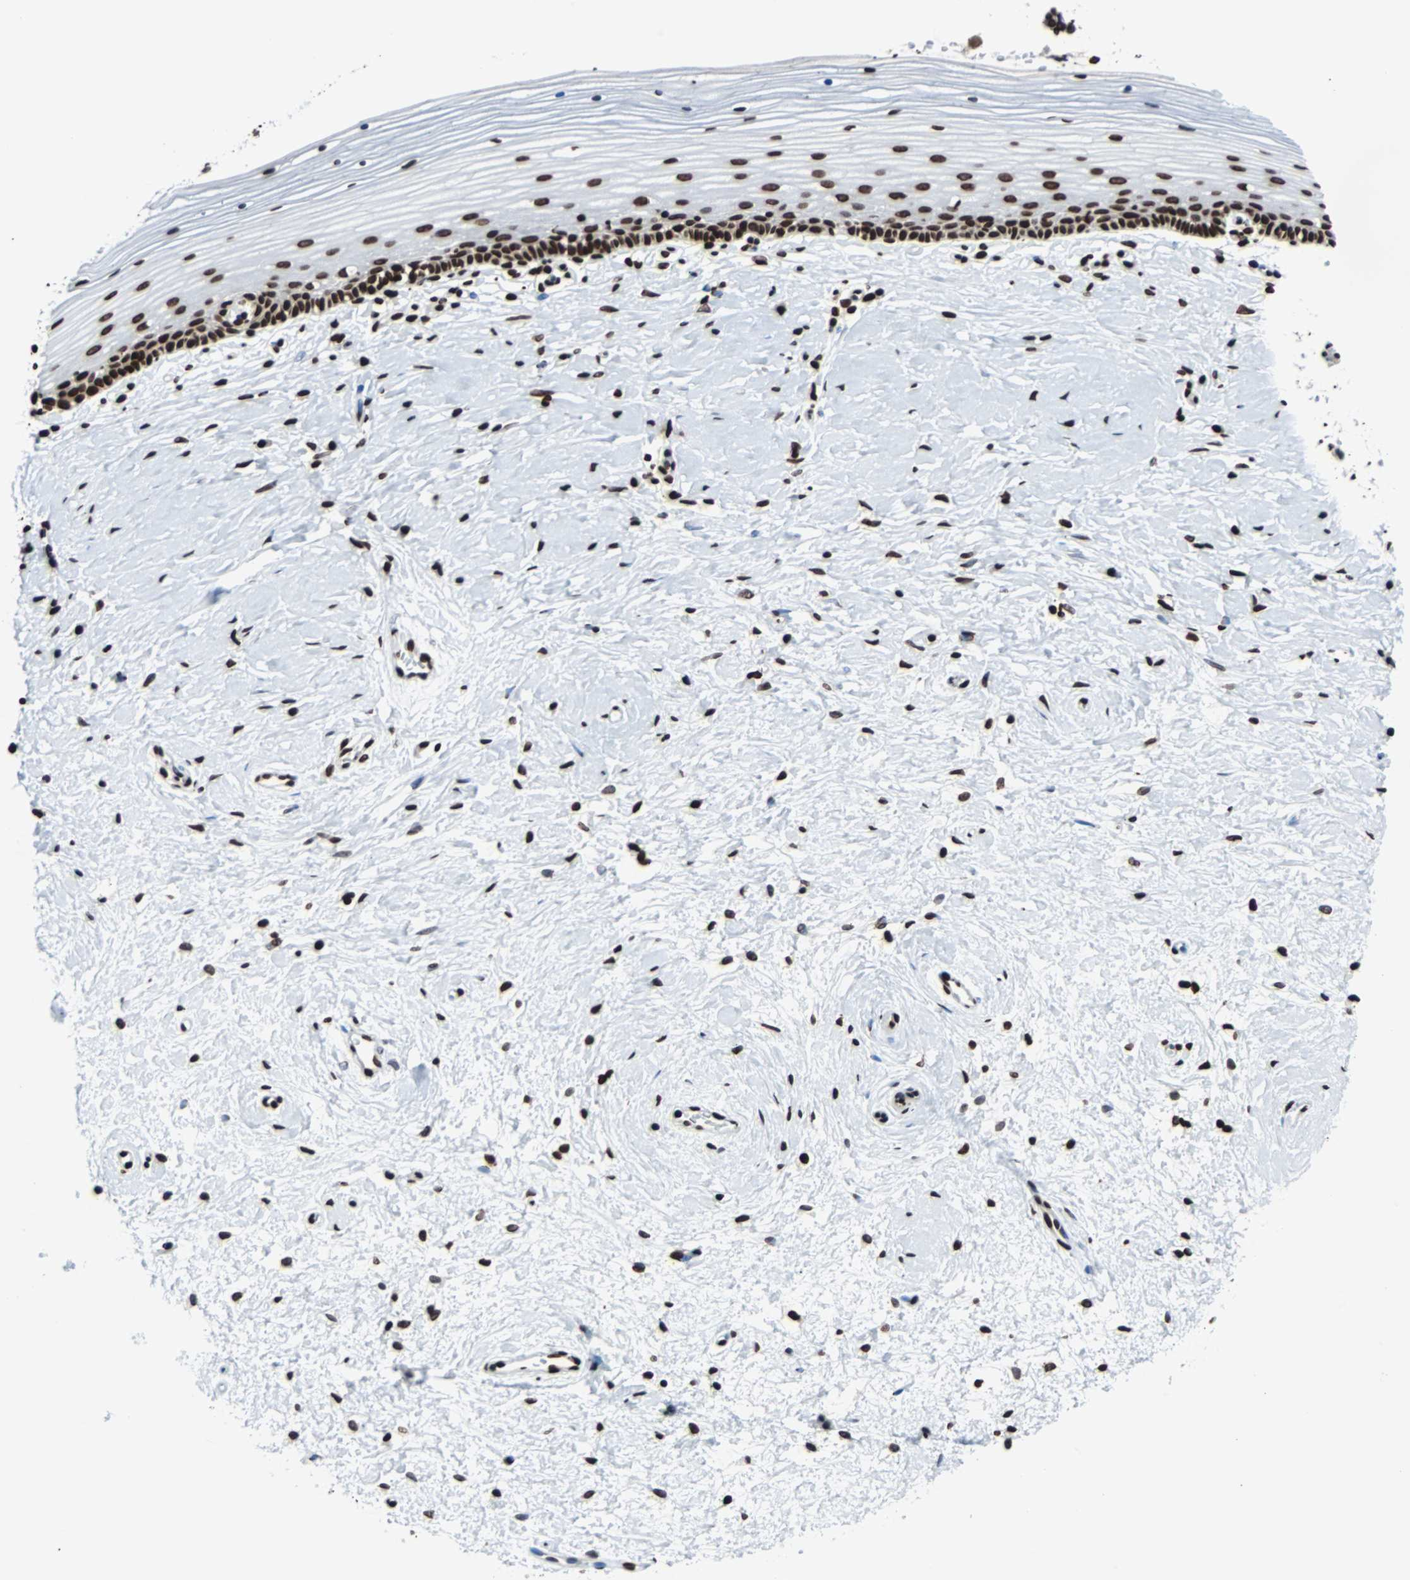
{"staining": {"intensity": "strong", "quantity": ">75%", "location": "nuclear"}, "tissue": "cervix", "cell_type": "Glandular cells", "image_type": "normal", "snomed": [{"axis": "morphology", "description": "Normal tissue, NOS"}, {"axis": "topography", "description": "Cervix"}], "caption": "The immunohistochemical stain labels strong nuclear positivity in glandular cells of normal cervix. The protein of interest is shown in brown color, while the nuclei are stained blue.", "gene": "H2BC18", "patient": {"sex": "female", "age": 39}}